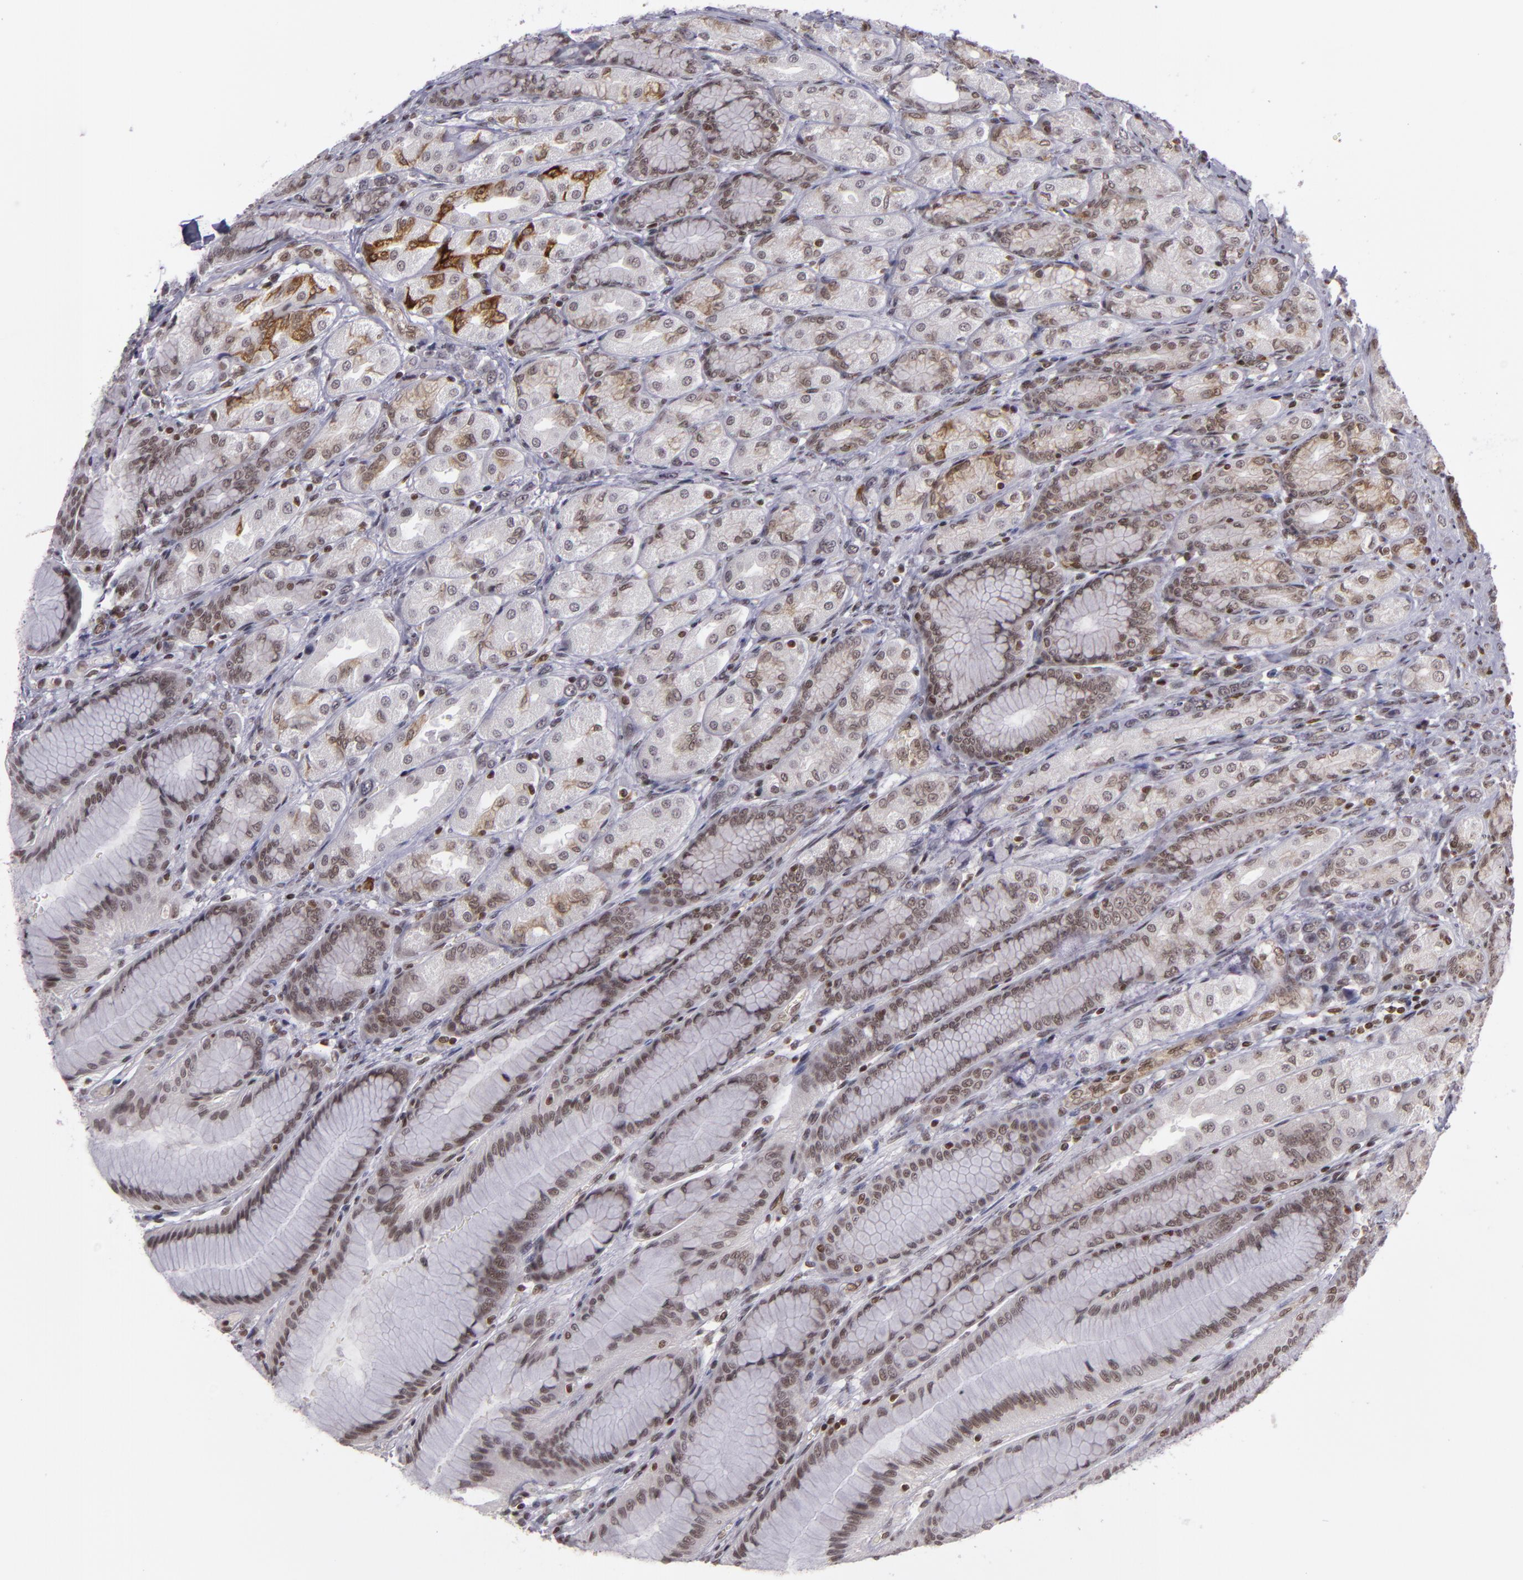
{"staining": {"intensity": "moderate", "quantity": "25%-75%", "location": "cytoplasmic/membranous,nuclear"}, "tissue": "stomach", "cell_type": "Glandular cells", "image_type": "normal", "snomed": [{"axis": "morphology", "description": "Normal tissue, NOS"}, {"axis": "morphology", "description": "Adenocarcinoma, NOS"}, {"axis": "topography", "description": "Stomach"}, {"axis": "topography", "description": "Stomach, lower"}], "caption": "This is an image of immunohistochemistry staining of normal stomach, which shows moderate staining in the cytoplasmic/membranous,nuclear of glandular cells.", "gene": "ZFX", "patient": {"sex": "female", "age": 65}}